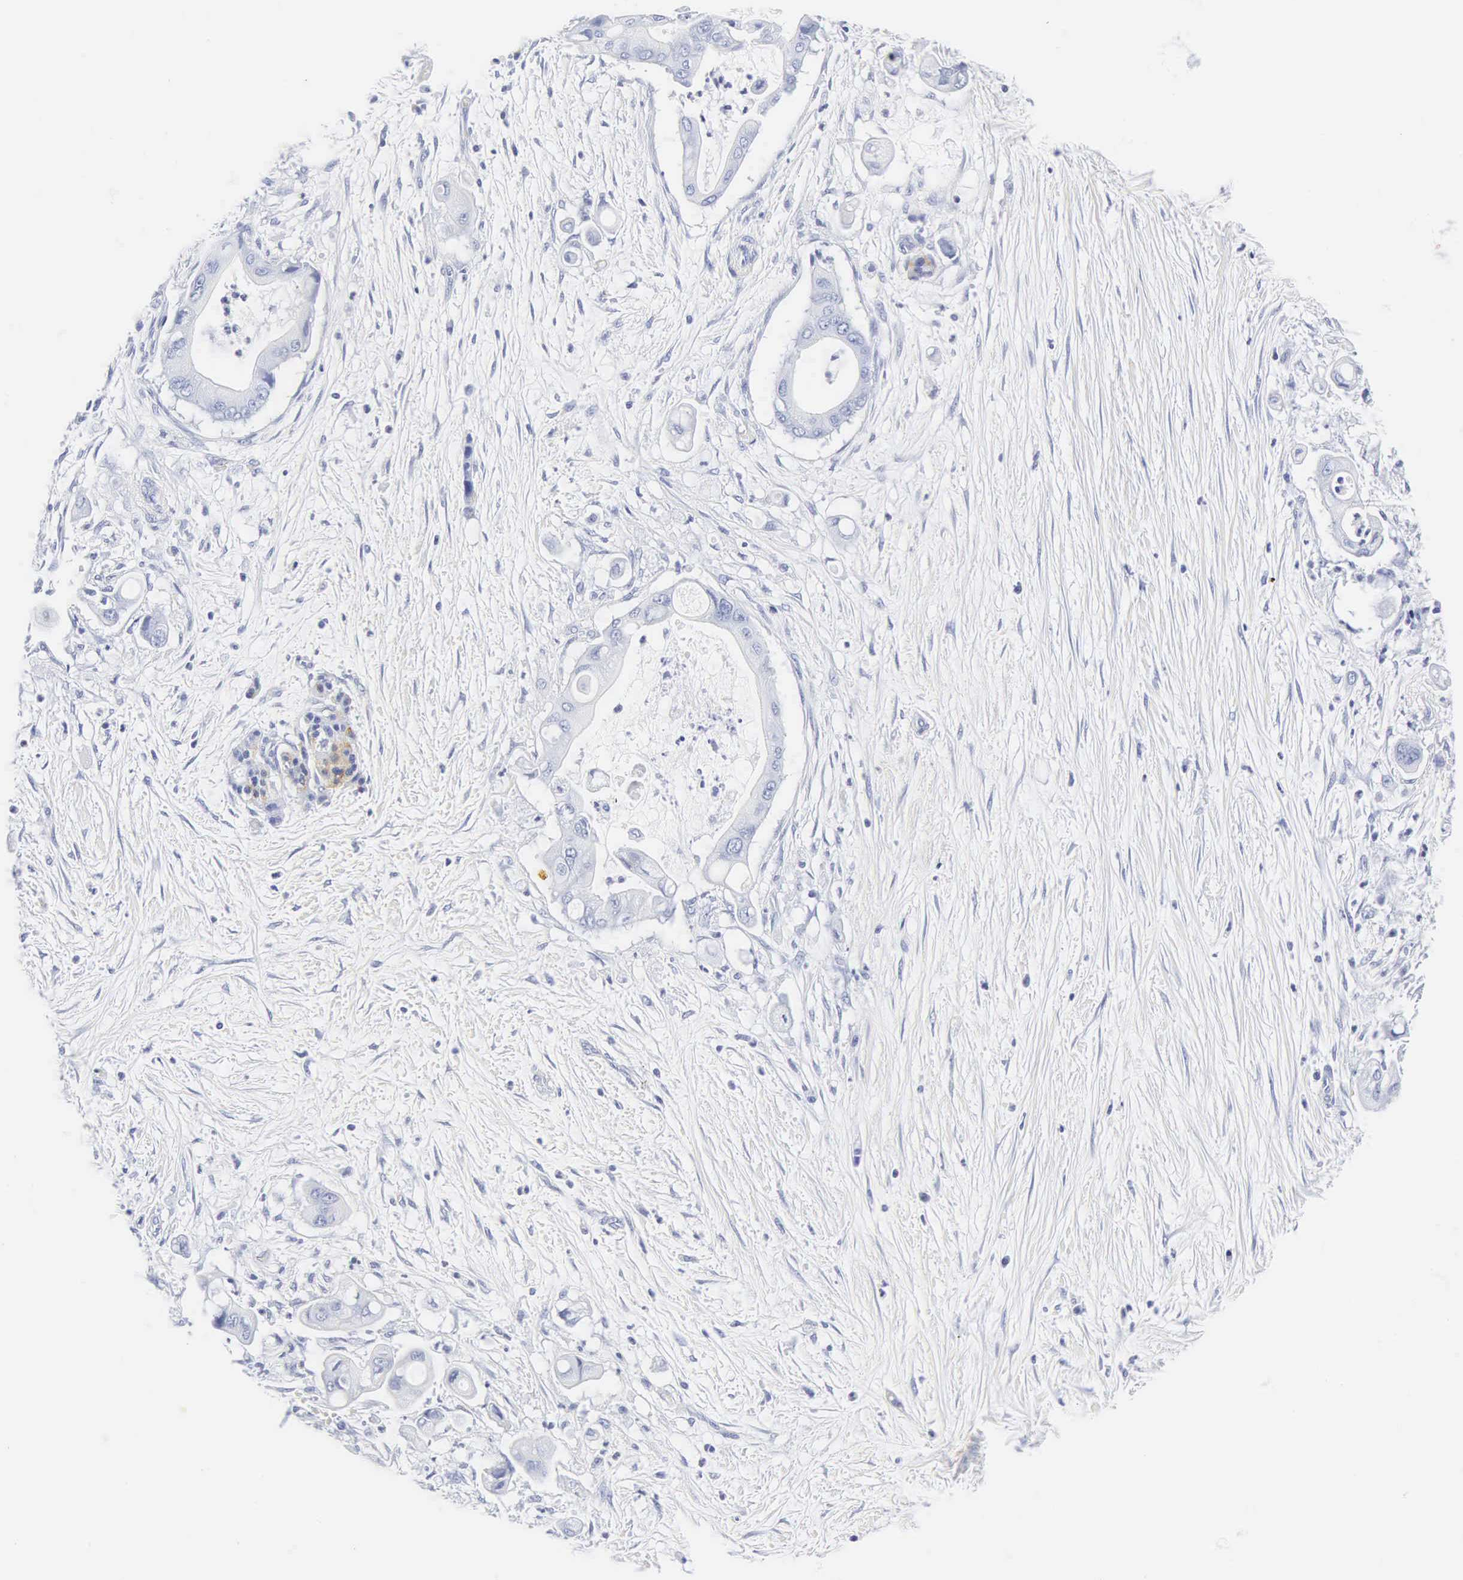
{"staining": {"intensity": "negative", "quantity": "none", "location": "none"}, "tissue": "pancreatic cancer", "cell_type": "Tumor cells", "image_type": "cancer", "snomed": [{"axis": "morphology", "description": "Adenocarcinoma, NOS"}, {"axis": "topography", "description": "Pancreas"}], "caption": "A high-resolution image shows immunohistochemistry staining of pancreatic cancer (adenocarcinoma), which shows no significant expression in tumor cells.", "gene": "INS", "patient": {"sex": "male", "age": 58}}